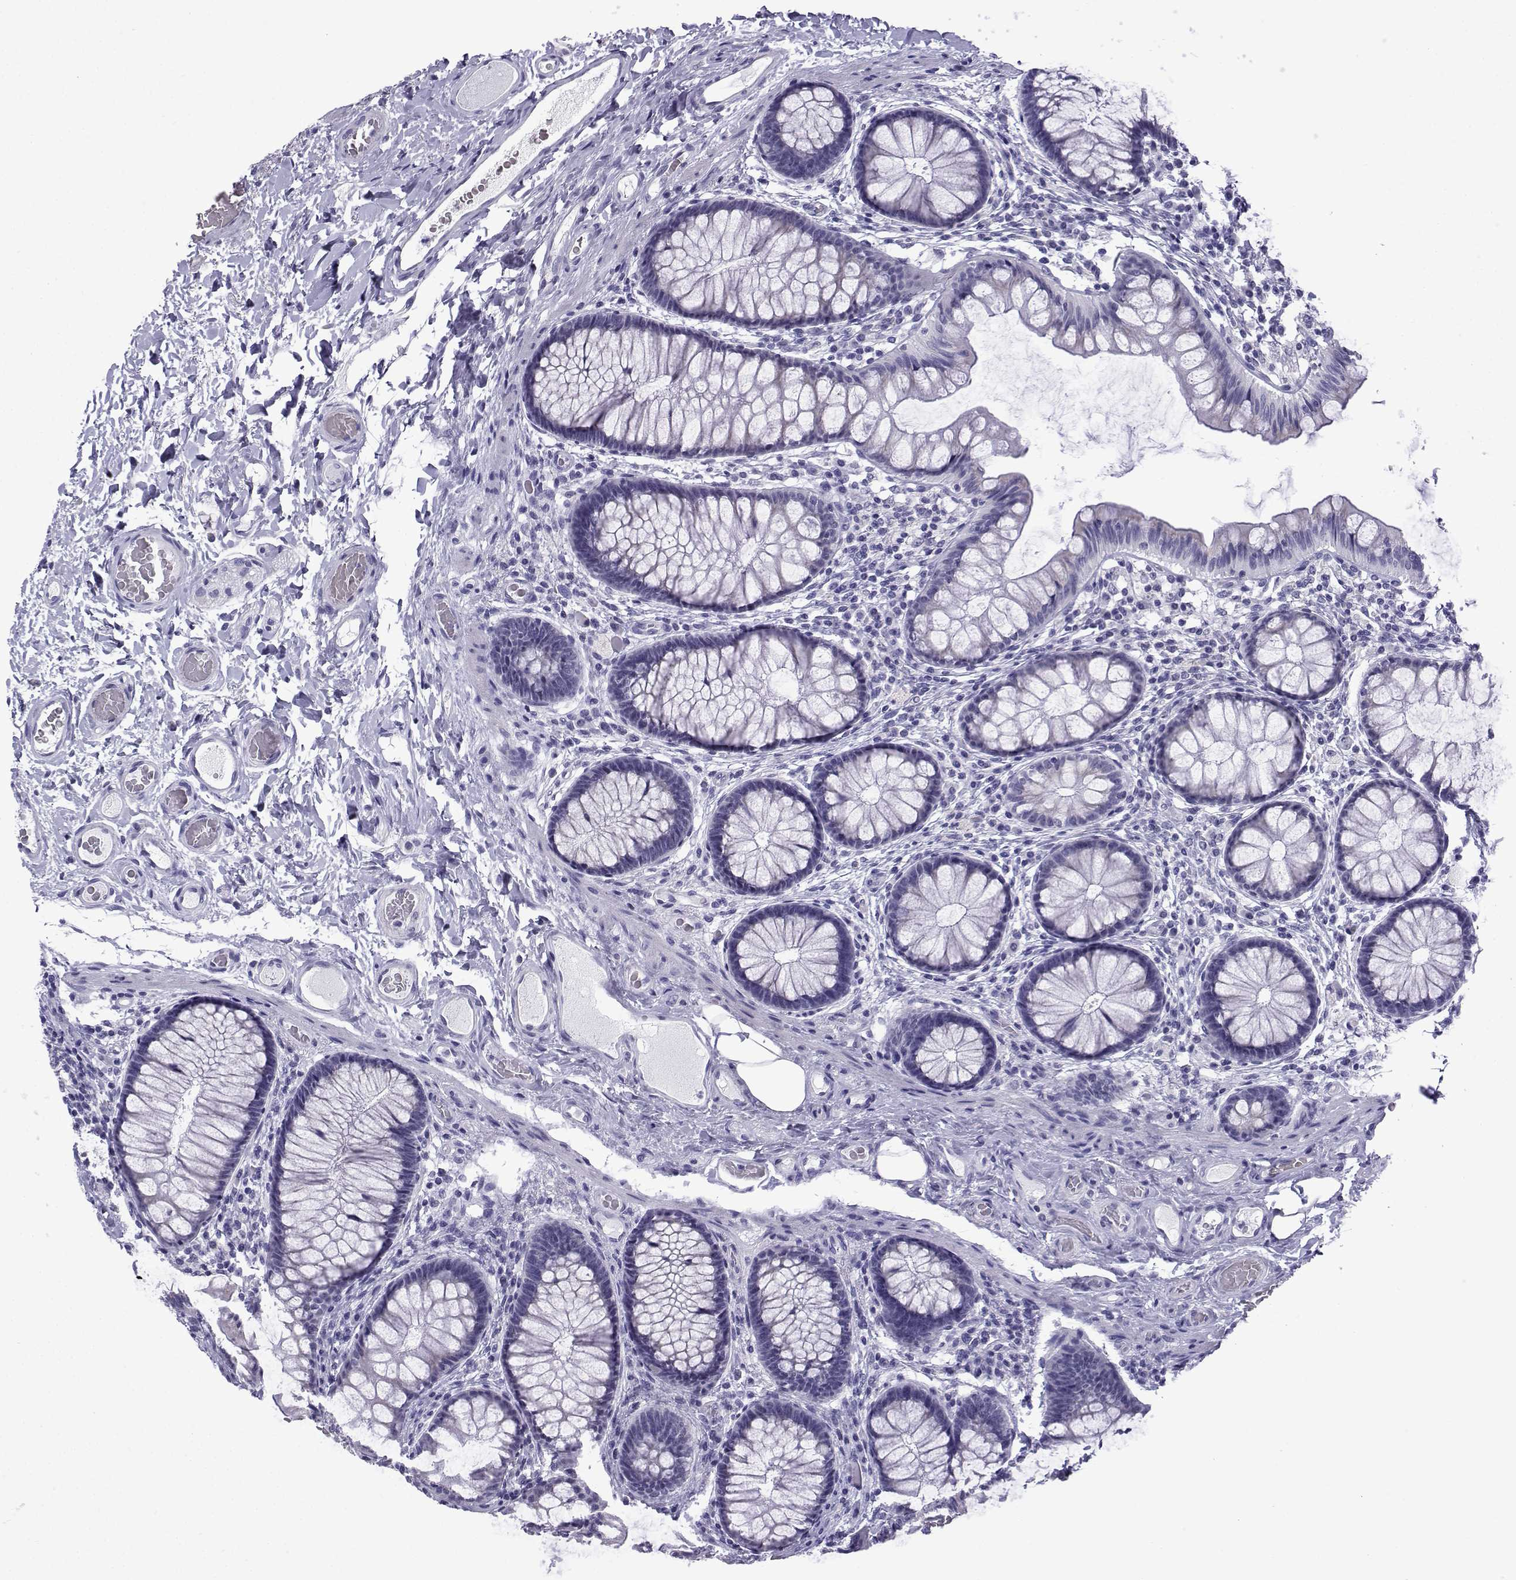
{"staining": {"intensity": "negative", "quantity": "none", "location": "none"}, "tissue": "colon", "cell_type": "Endothelial cells", "image_type": "normal", "snomed": [{"axis": "morphology", "description": "Normal tissue, NOS"}, {"axis": "topography", "description": "Colon"}], "caption": "This is a photomicrograph of immunohistochemistry staining of benign colon, which shows no positivity in endothelial cells.", "gene": "ACRBP", "patient": {"sex": "female", "age": 65}}